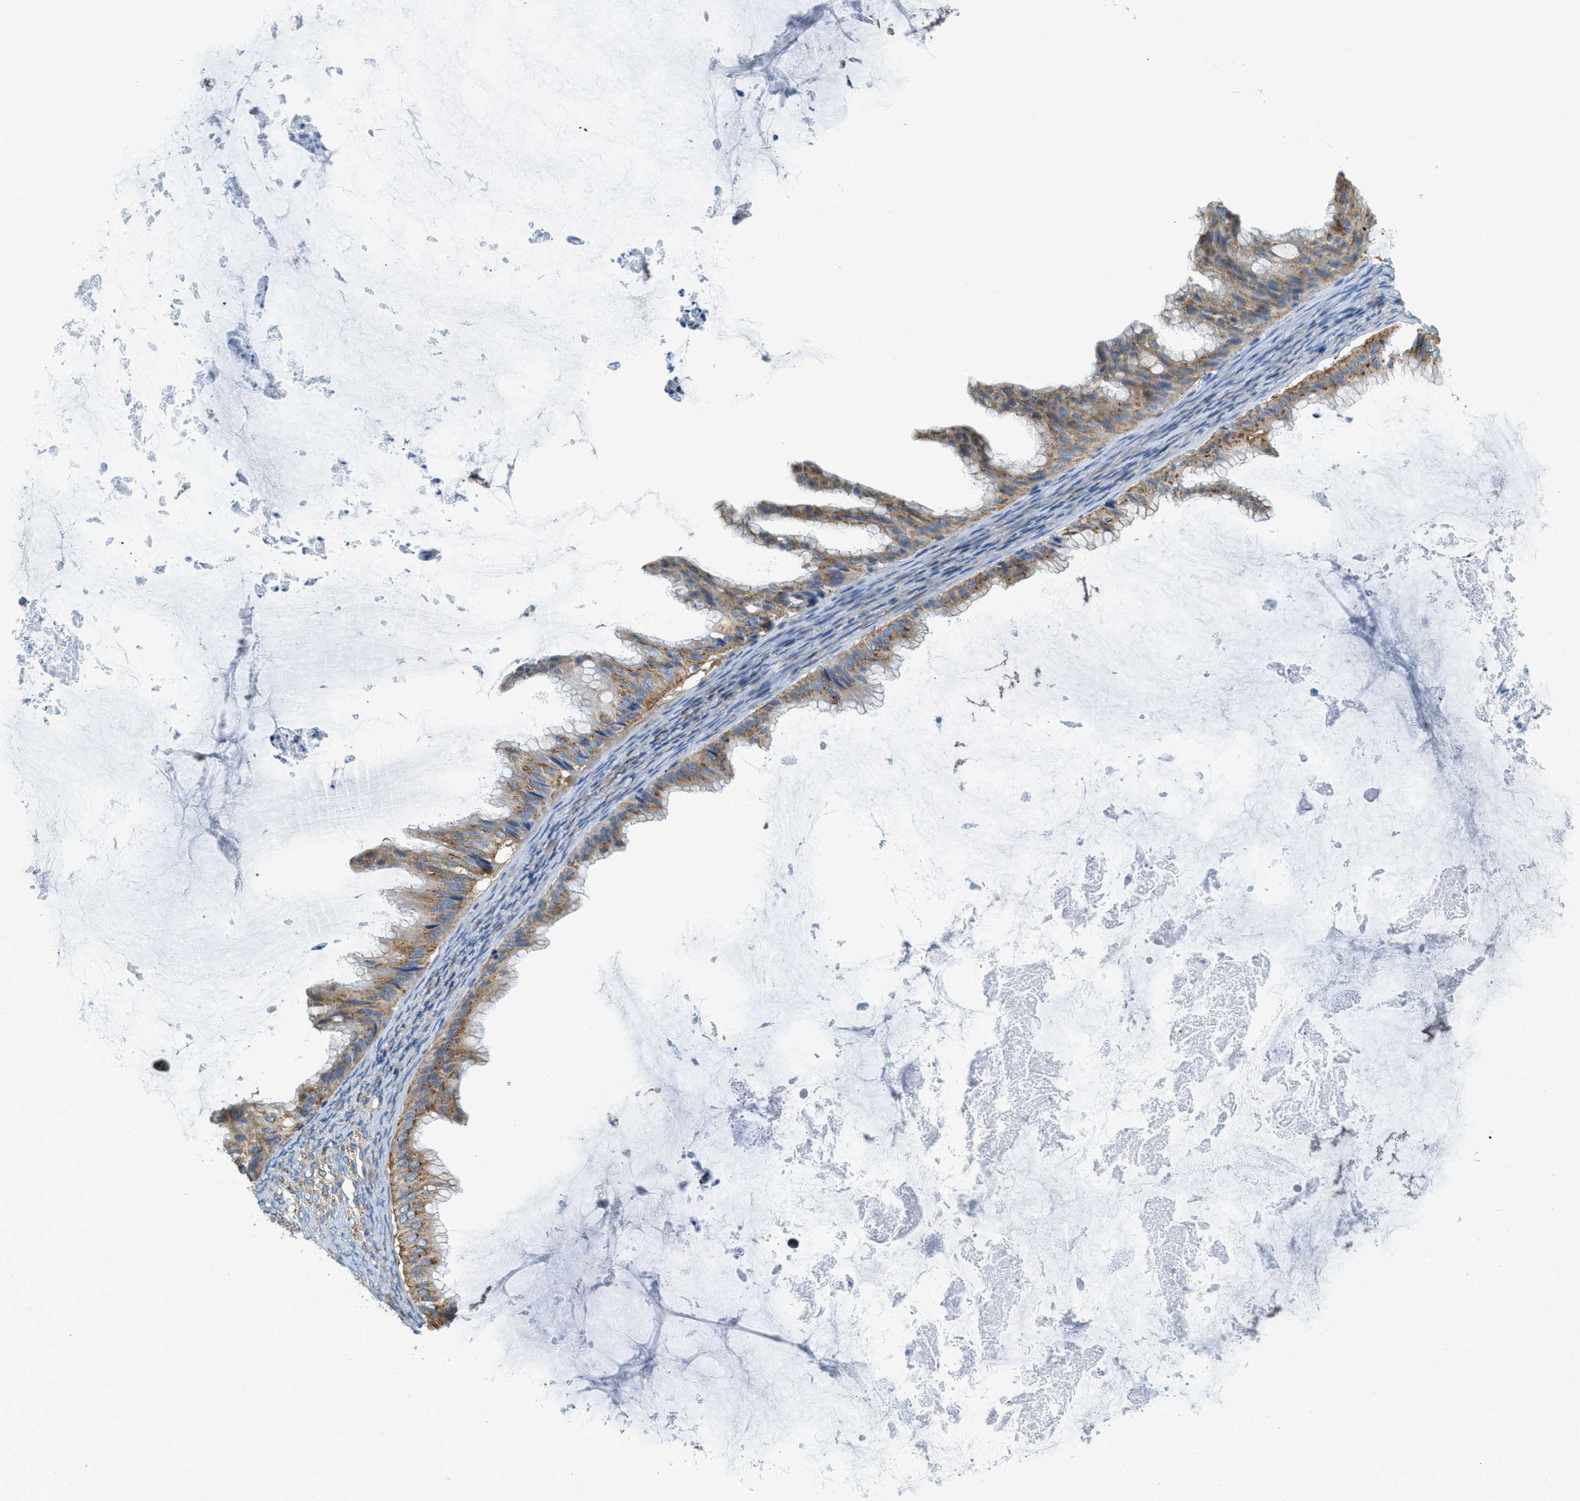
{"staining": {"intensity": "moderate", "quantity": ">75%", "location": "cytoplasmic/membranous"}, "tissue": "ovarian cancer", "cell_type": "Tumor cells", "image_type": "cancer", "snomed": [{"axis": "morphology", "description": "Cystadenocarcinoma, mucinous, NOS"}, {"axis": "topography", "description": "Ovary"}], "caption": "Tumor cells display medium levels of moderate cytoplasmic/membranous staining in approximately >75% of cells in human ovarian cancer (mucinous cystadenocarcinoma).", "gene": "AP2B1", "patient": {"sex": "female", "age": 61}}